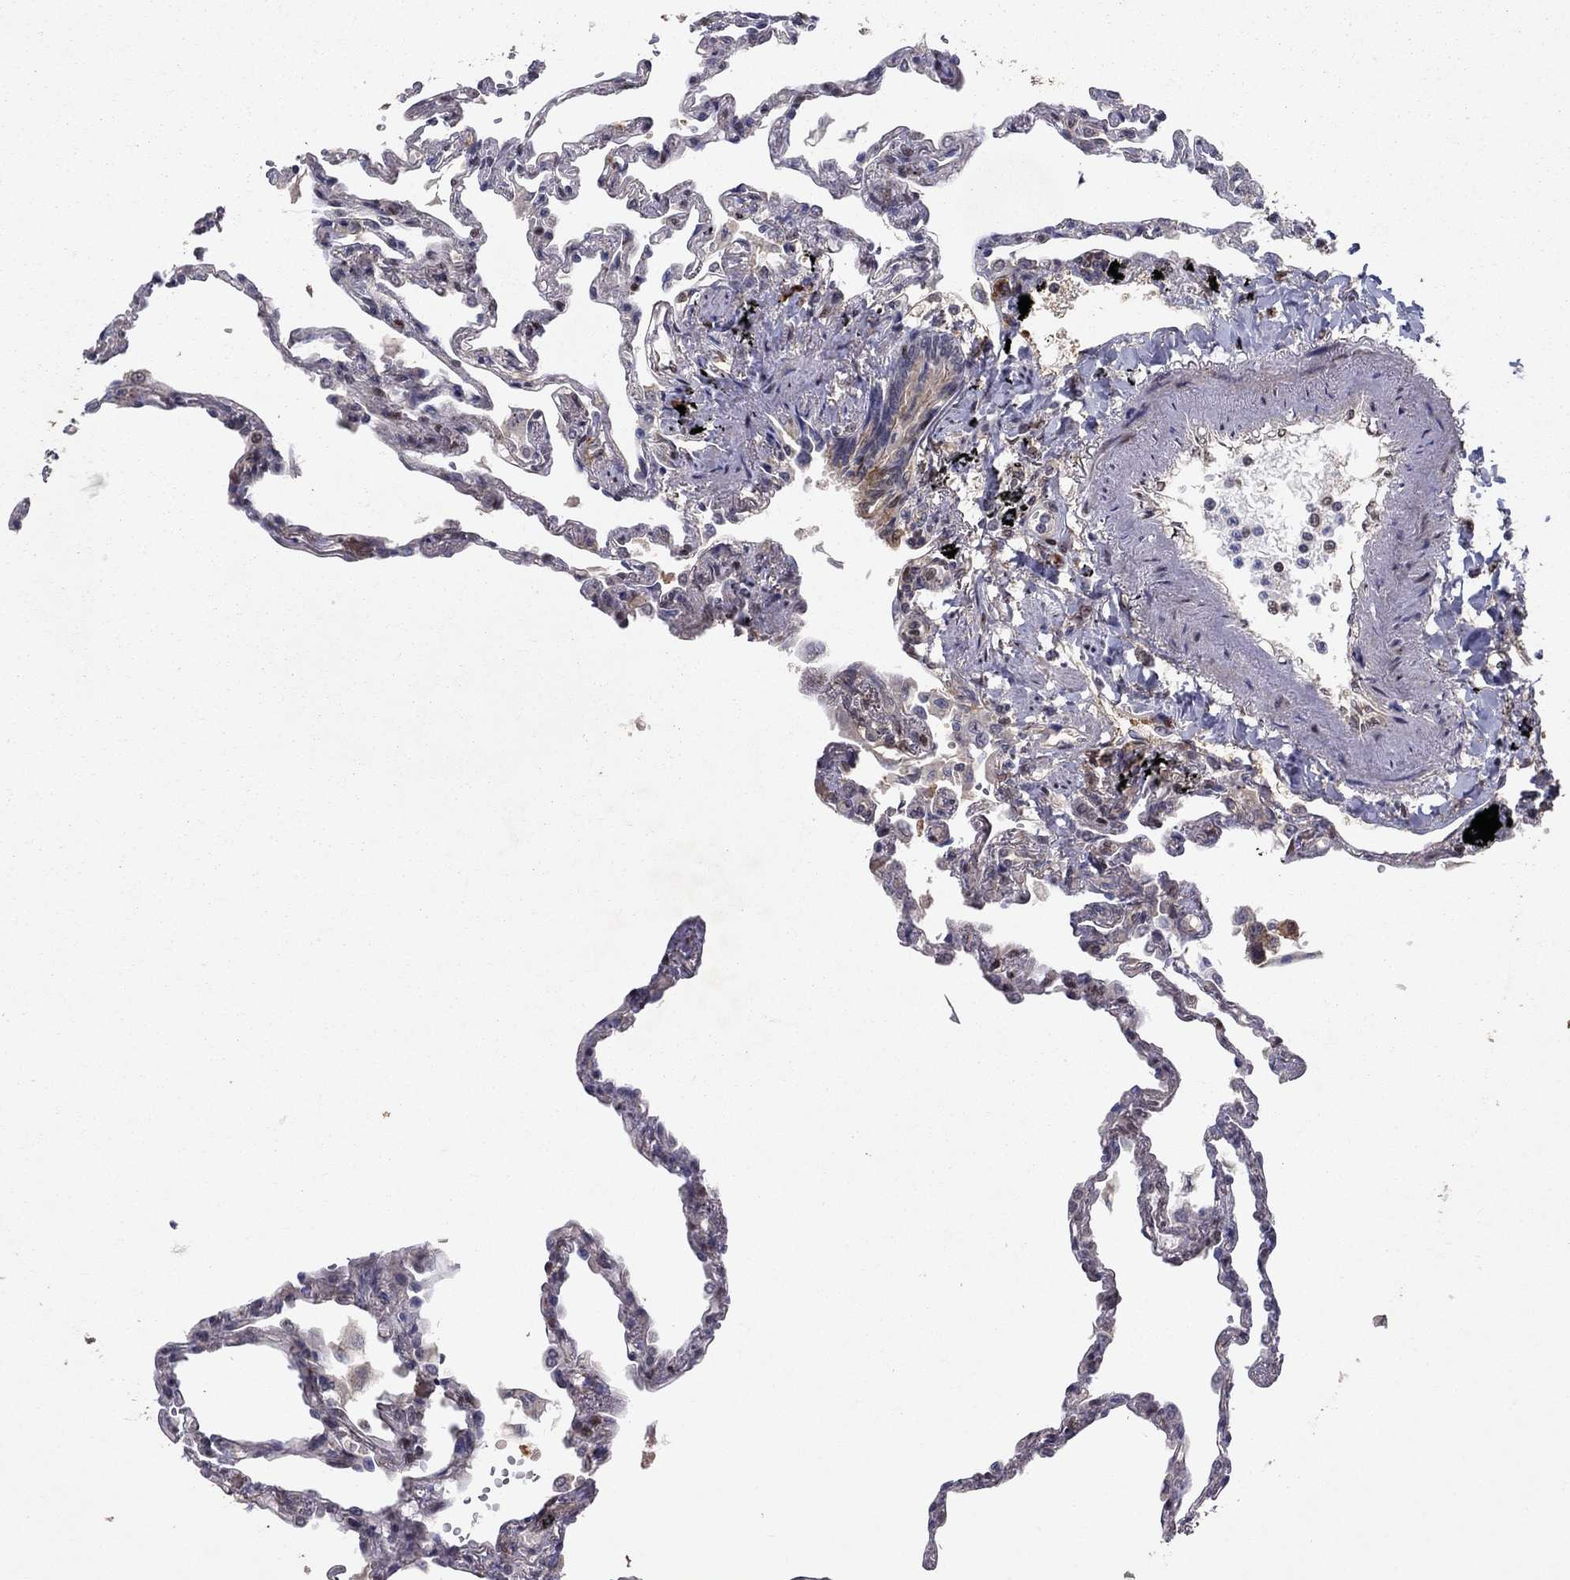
{"staining": {"intensity": "moderate", "quantity": "<25%", "location": "cytoplasmic/membranous,nuclear"}, "tissue": "lung", "cell_type": "Alveolar cells", "image_type": "normal", "snomed": [{"axis": "morphology", "description": "Normal tissue, NOS"}, {"axis": "topography", "description": "Lung"}], "caption": "Brown immunohistochemical staining in unremarkable human lung shows moderate cytoplasmic/membranous,nuclear staining in approximately <25% of alveolar cells. The staining was performed using DAB (3,3'-diaminobenzidine) to visualize the protein expression in brown, while the nuclei were stained in blue with hematoxylin (Magnification: 20x).", "gene": "CRTC1", "patient": {"sex": "male", "age": 78}}